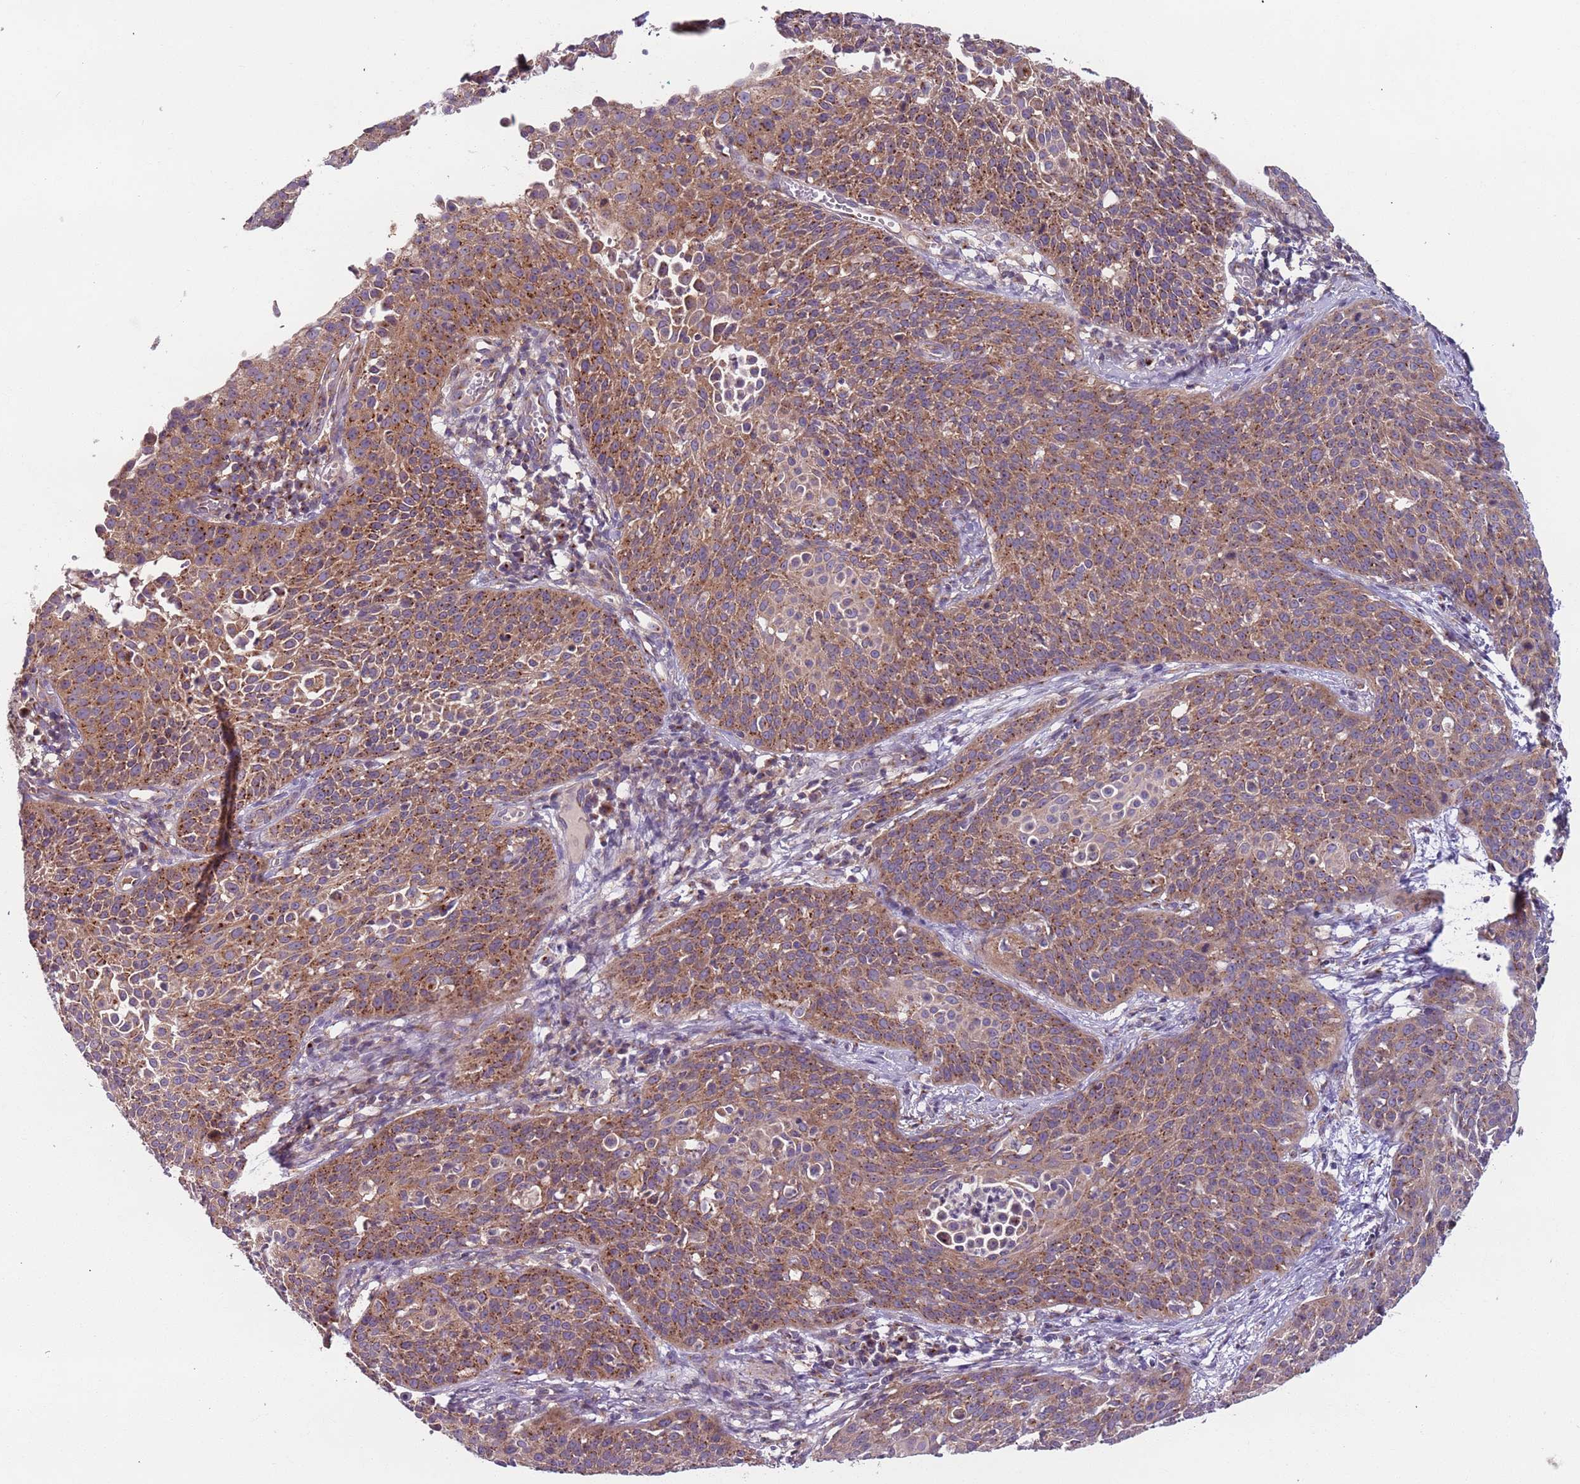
{"staining": {"intensity": "moderate", "quantity": ">75%", "location": "cytoplasmic/membranous"}, "tissue": "cervical cancer", "cell_type": "Tumor cells", "image_type": "cancer", "snomed": [{"axis": "morphology", "description": "Squamous cell carcinoma, NOS"}, {"axis": "topography", "description": "Cervix"}], "caption": "Cervical squamous cell carcinoma stained with a protein marker demonstrates moderate staining in tumor cells.", "gene": "AKTIP", "patient": {"sex": "female", "age": 38}}